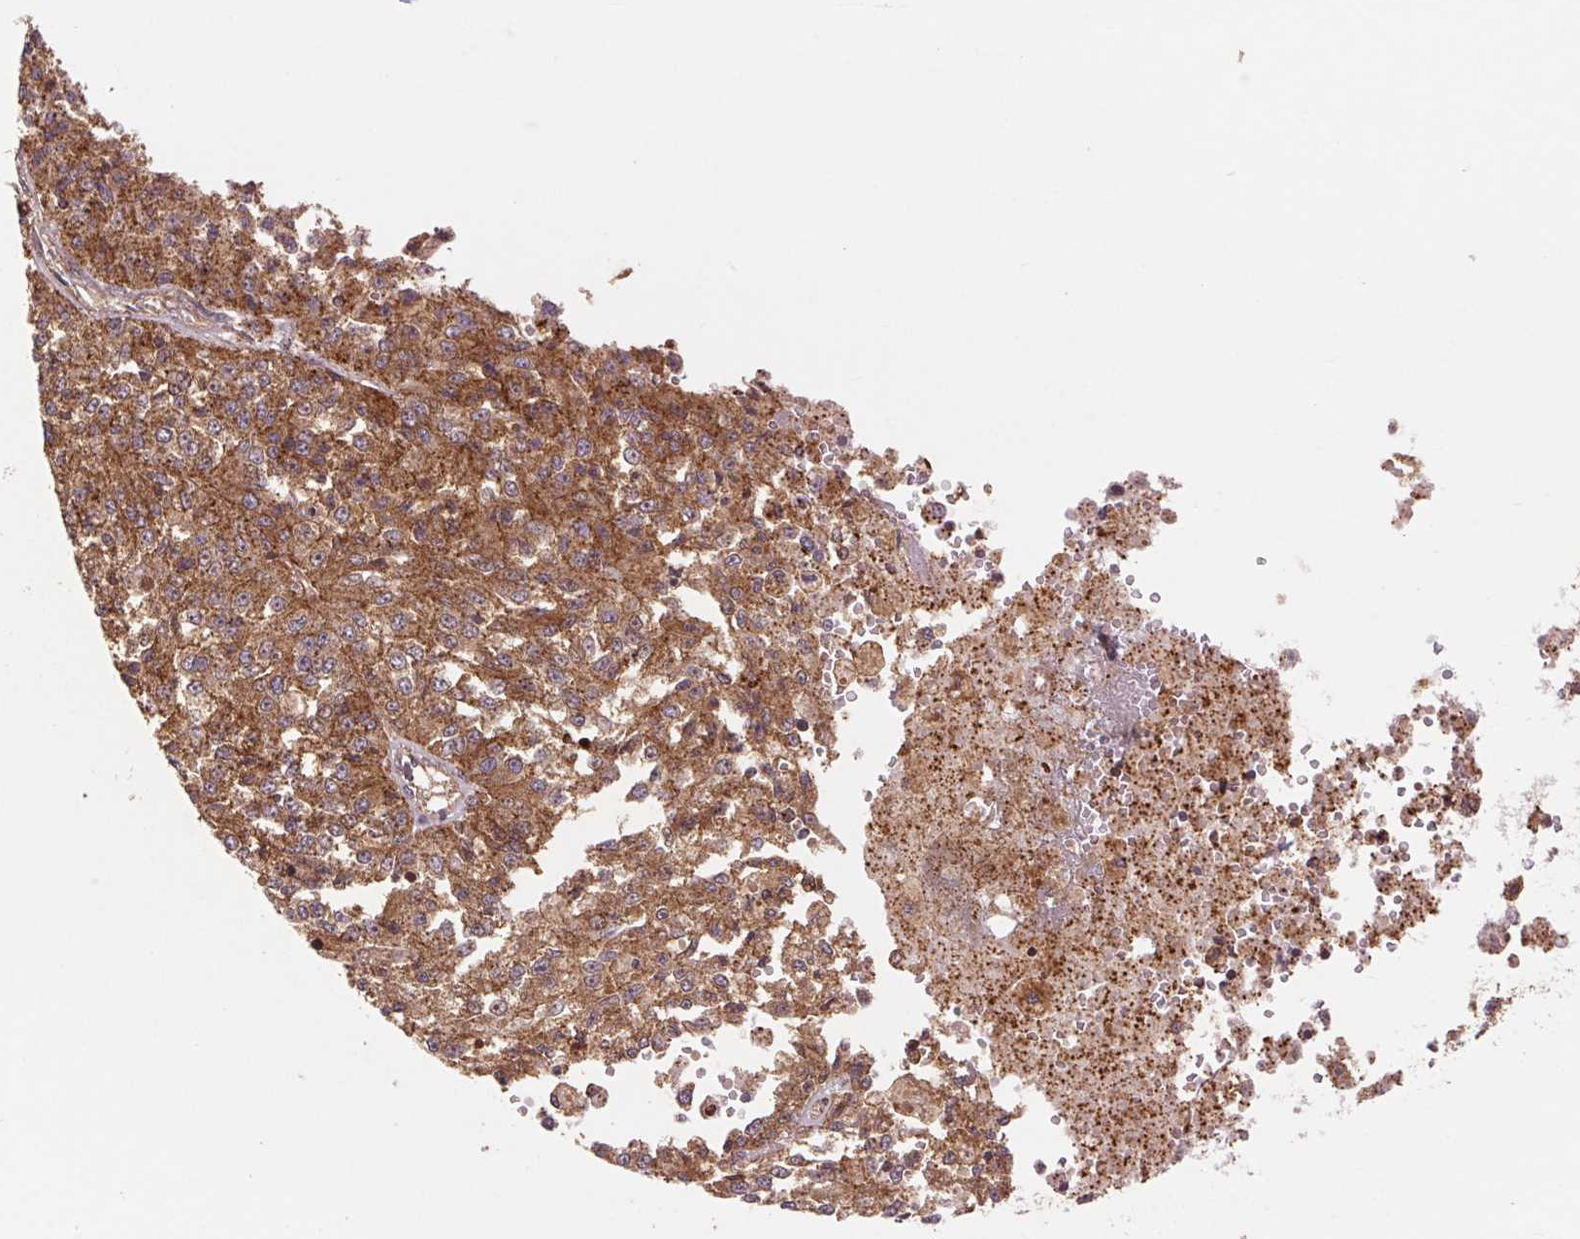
{"staining": {"intensity": "moderate", "quantity": ">75%", "location": "cytoplasmic/membranous"}, "tissue": "melanoma", "cell_type": "Tumor cells", "image_type": "cancer", "snomed": [{"axis": "morphology", "description": "Malignant melanoma, Metastatic site"}, {"axis": "topography", "description": "Lymph node"}], "caption": "Immunohistochemical staining of human melanoma reveals moderate cytoplasmic/membranous protein staining in approximately >75% of tumor cells.", "gene": "CHMP4B", "patient": {"sex": "female", "age": 64}}